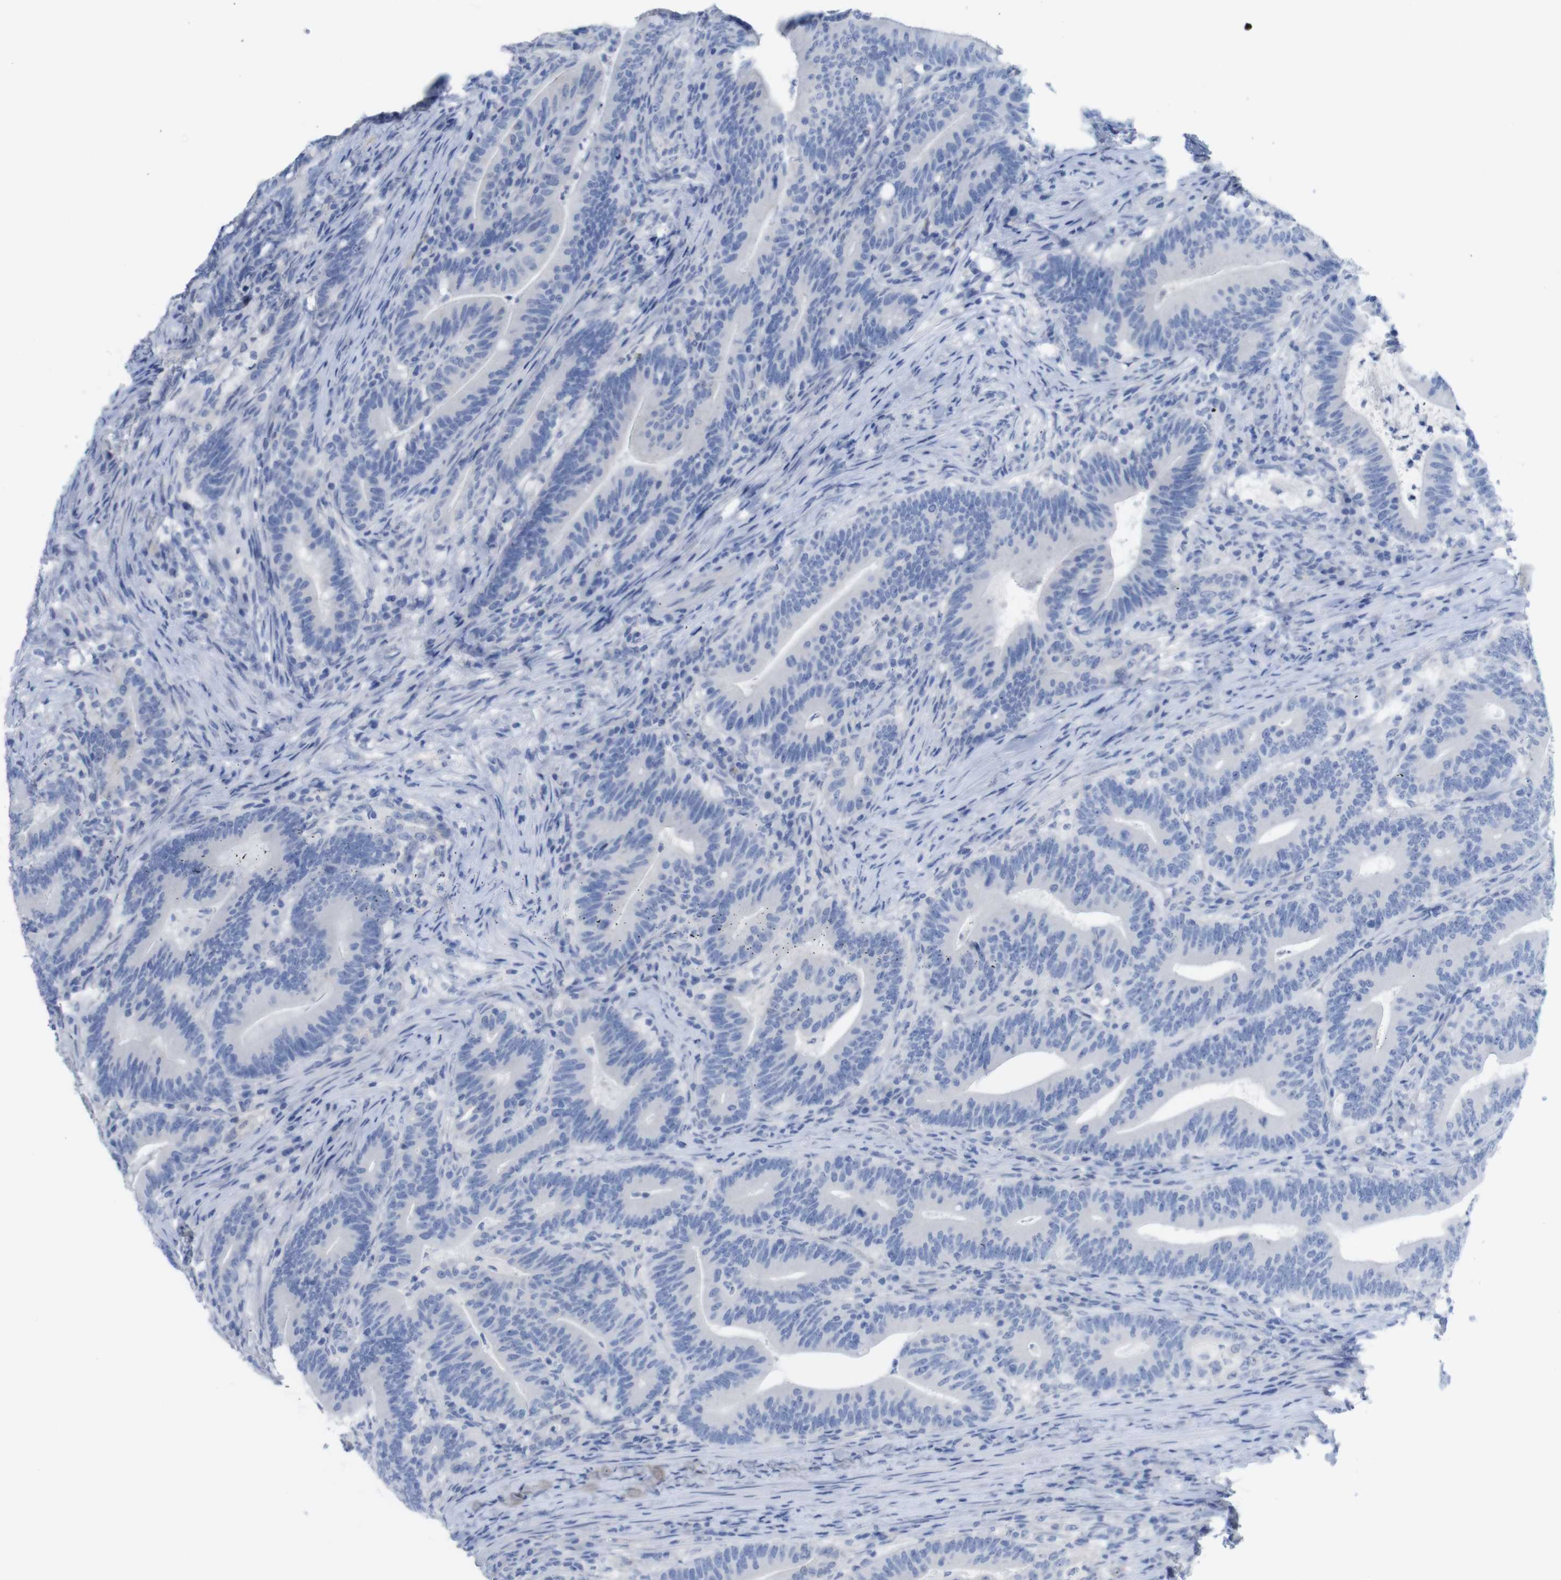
{"staining": {"intensity": "negative", "quantity": "none", "location": "none"}, "tissue": "colorectal cancer", "cell_type": "Tumor cells", "image_type": "cancer", "snomed": [{"axis": "morphology", "description": "Normal tissue, NOS"}, {"axis": "morphology", "description": "Adenocarcinoma, NOS"}, {"axis": "topography", "description": "Colon"}], "caption": "This is an immunohistochemistry photomicrograph of human colorectal adenocarcinoma. There is no expression in tumor cells.", "gene": "PNMA1", "patient": {"sex": "female", "age": 66}}